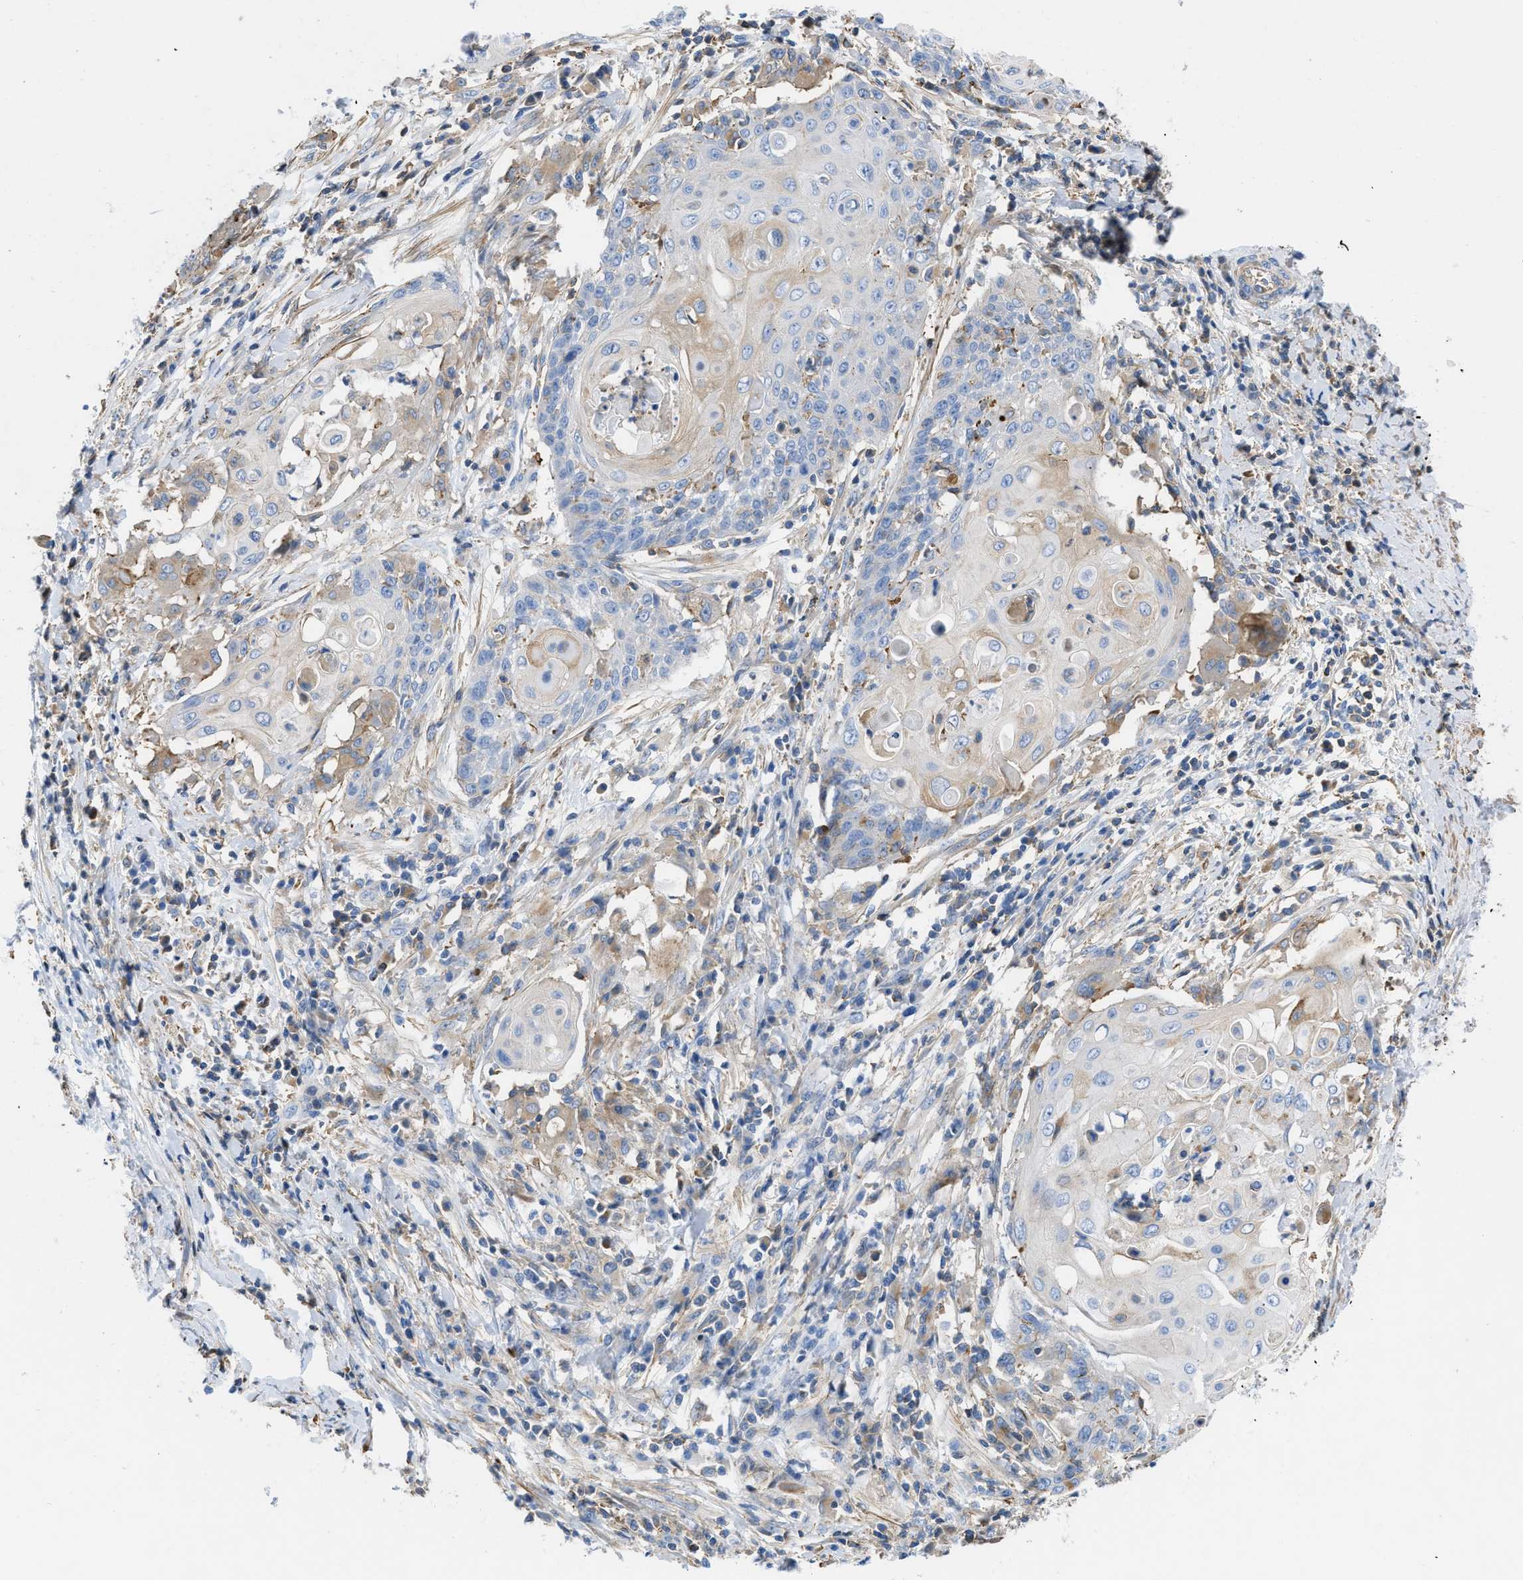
{"staining": {"intensity": "negative", "quantity": "none", "location": "none"}, "tissue": "cervical cancer", "cell_type": "Tumor cells", "image_type": "cancer", "snomed": [{"axis": "morphology", "description": "Squamous cell carcinoma, NOS"}, {"axis": "topography", "description": "Cervix"}], "caption": "Squamous cell carcinoma (cervical) was stained to show a protein in brown. There is no significant expression in tumor cells. Nuclei are stained in blue.", "gene": "ATP6V0D1", "patient": {"sex": "female", "age": 39}}